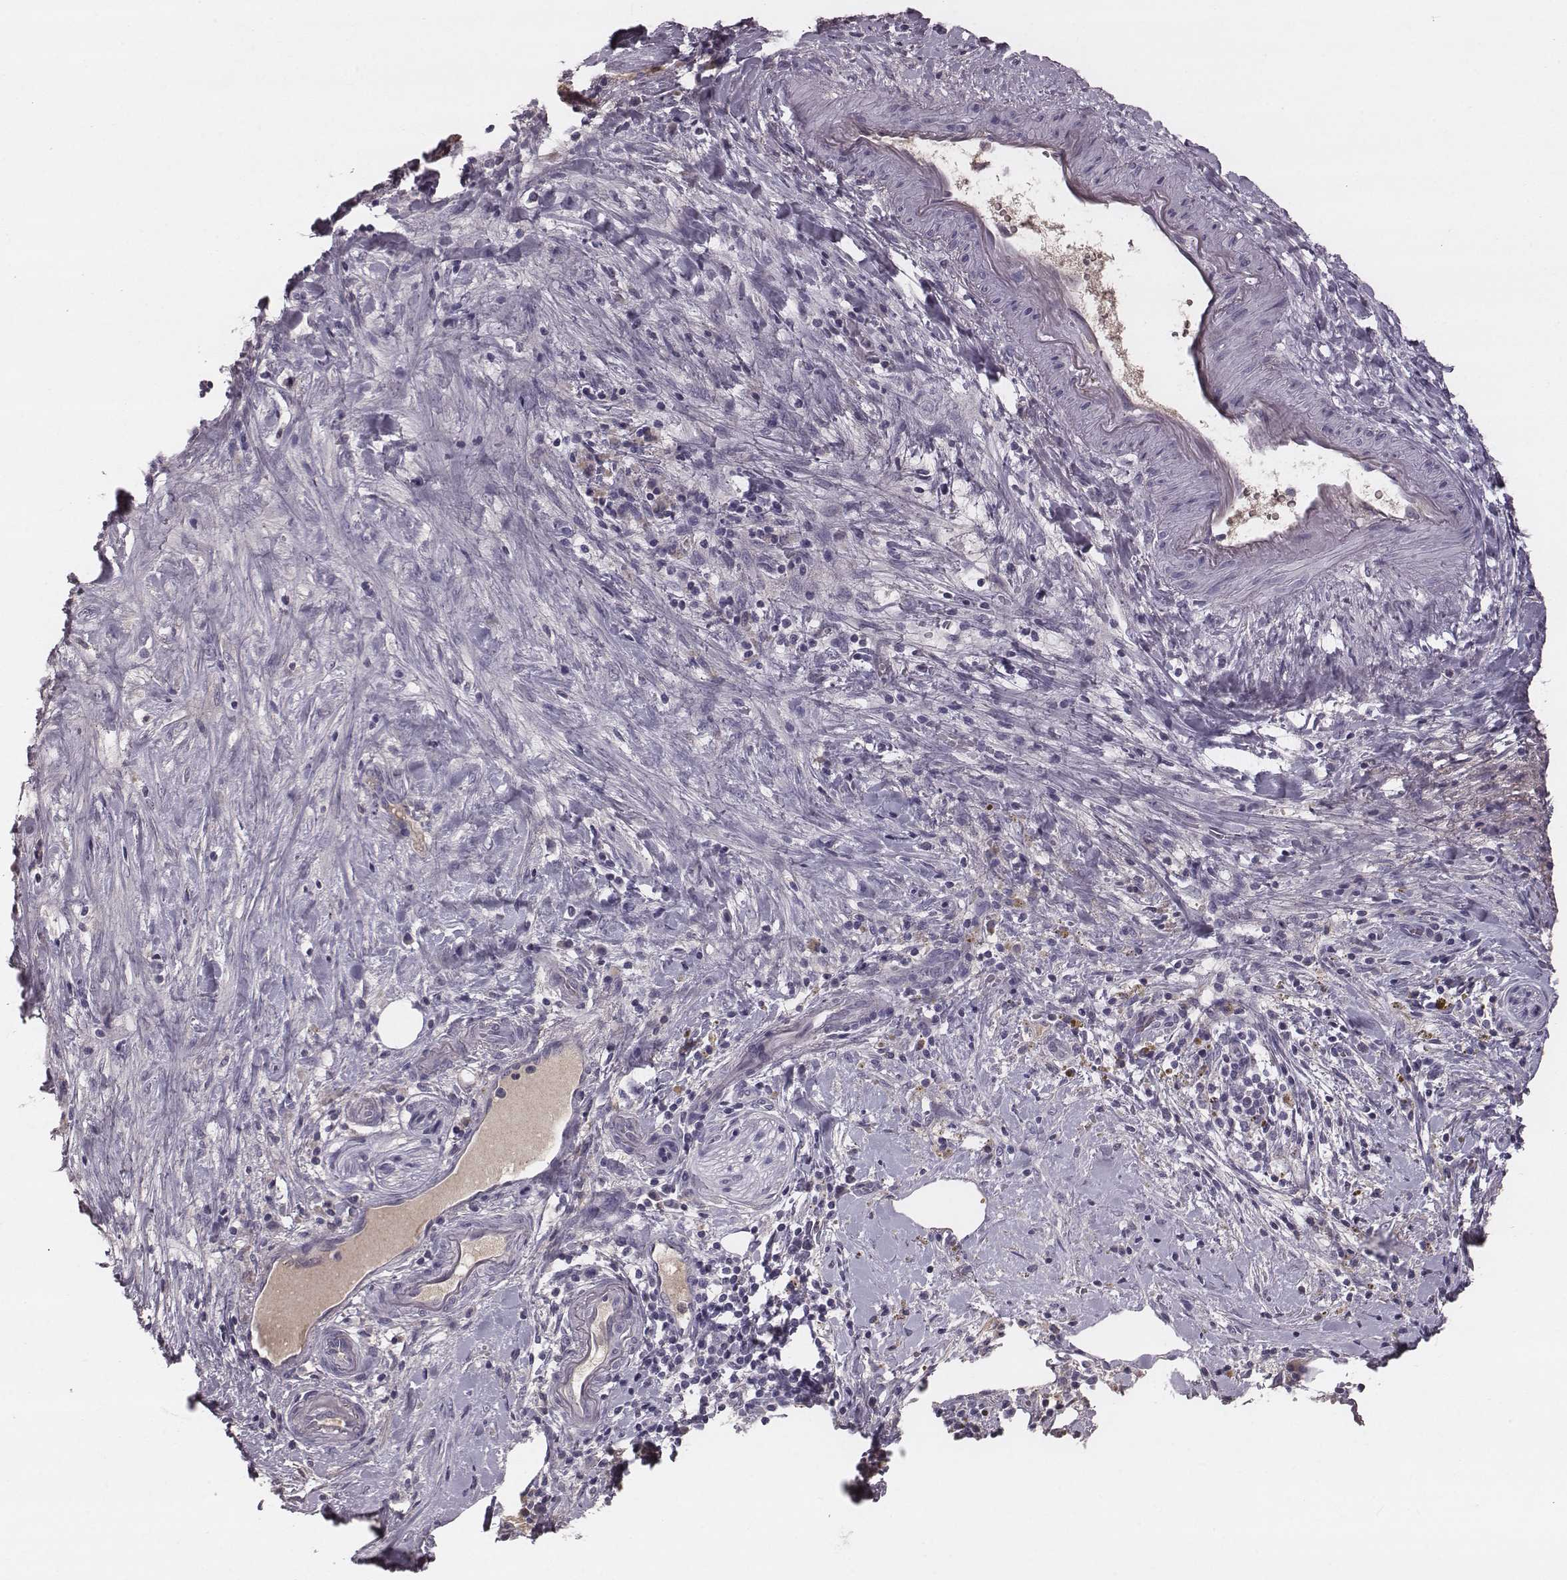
{"staining": {"intensity": "negative", "quantity": "none", "location": "none"}, "tissue": "pancreatic cancer", "cell_type": "Tumor cells", "image_type": "cancer", "snomed": [{"axis": "morphology", "description": "Adenocarcinoma, NOS"}, {"axis": "topography", "description": "Pancreas"}], "caption": "Tumor cells show no significant protein staining in pancreatic adenocarcinoma.", "gene": "SMIM24", "patient": {"sex": "male", "age": 44}}